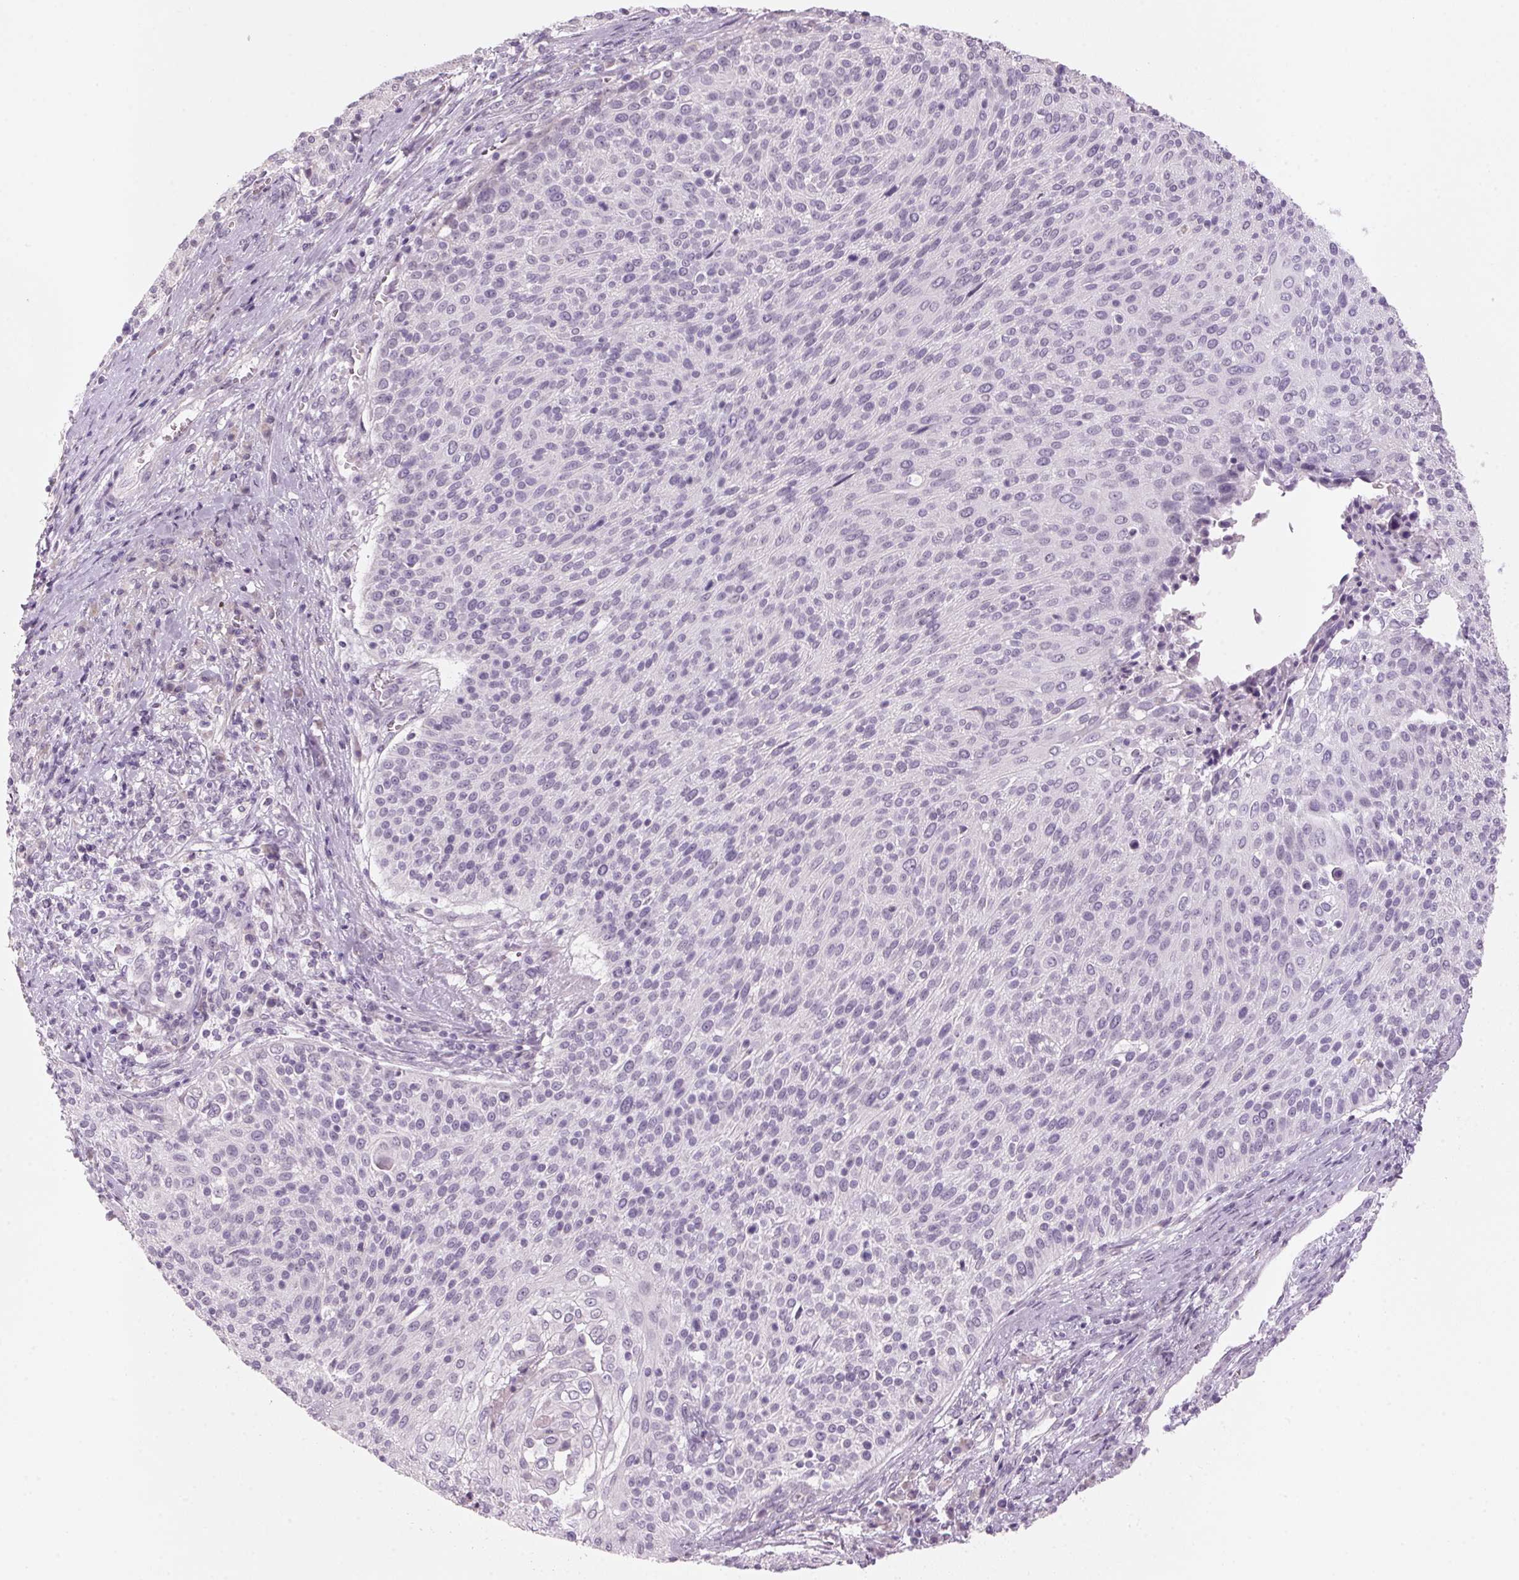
{"staining": {"intensity": "negative", "quantity": "none", "location": "none"}, "tissue": "cervical cancer", "cell_type": "Tumor cells", "image_type": "cancer", "snomed": [{"axis": "morphology", "description": "Squamous cell carcinoma, NOS"}, {"axis": "topography", "description": "Cervix"}], "caption": "This is an immunohistochemistry (IHC) histopathology image of human cervical cancer. There is no expression in tumor cells.", "gene": "ADAM20", "patient": {"sex": "female", "age": 31}}